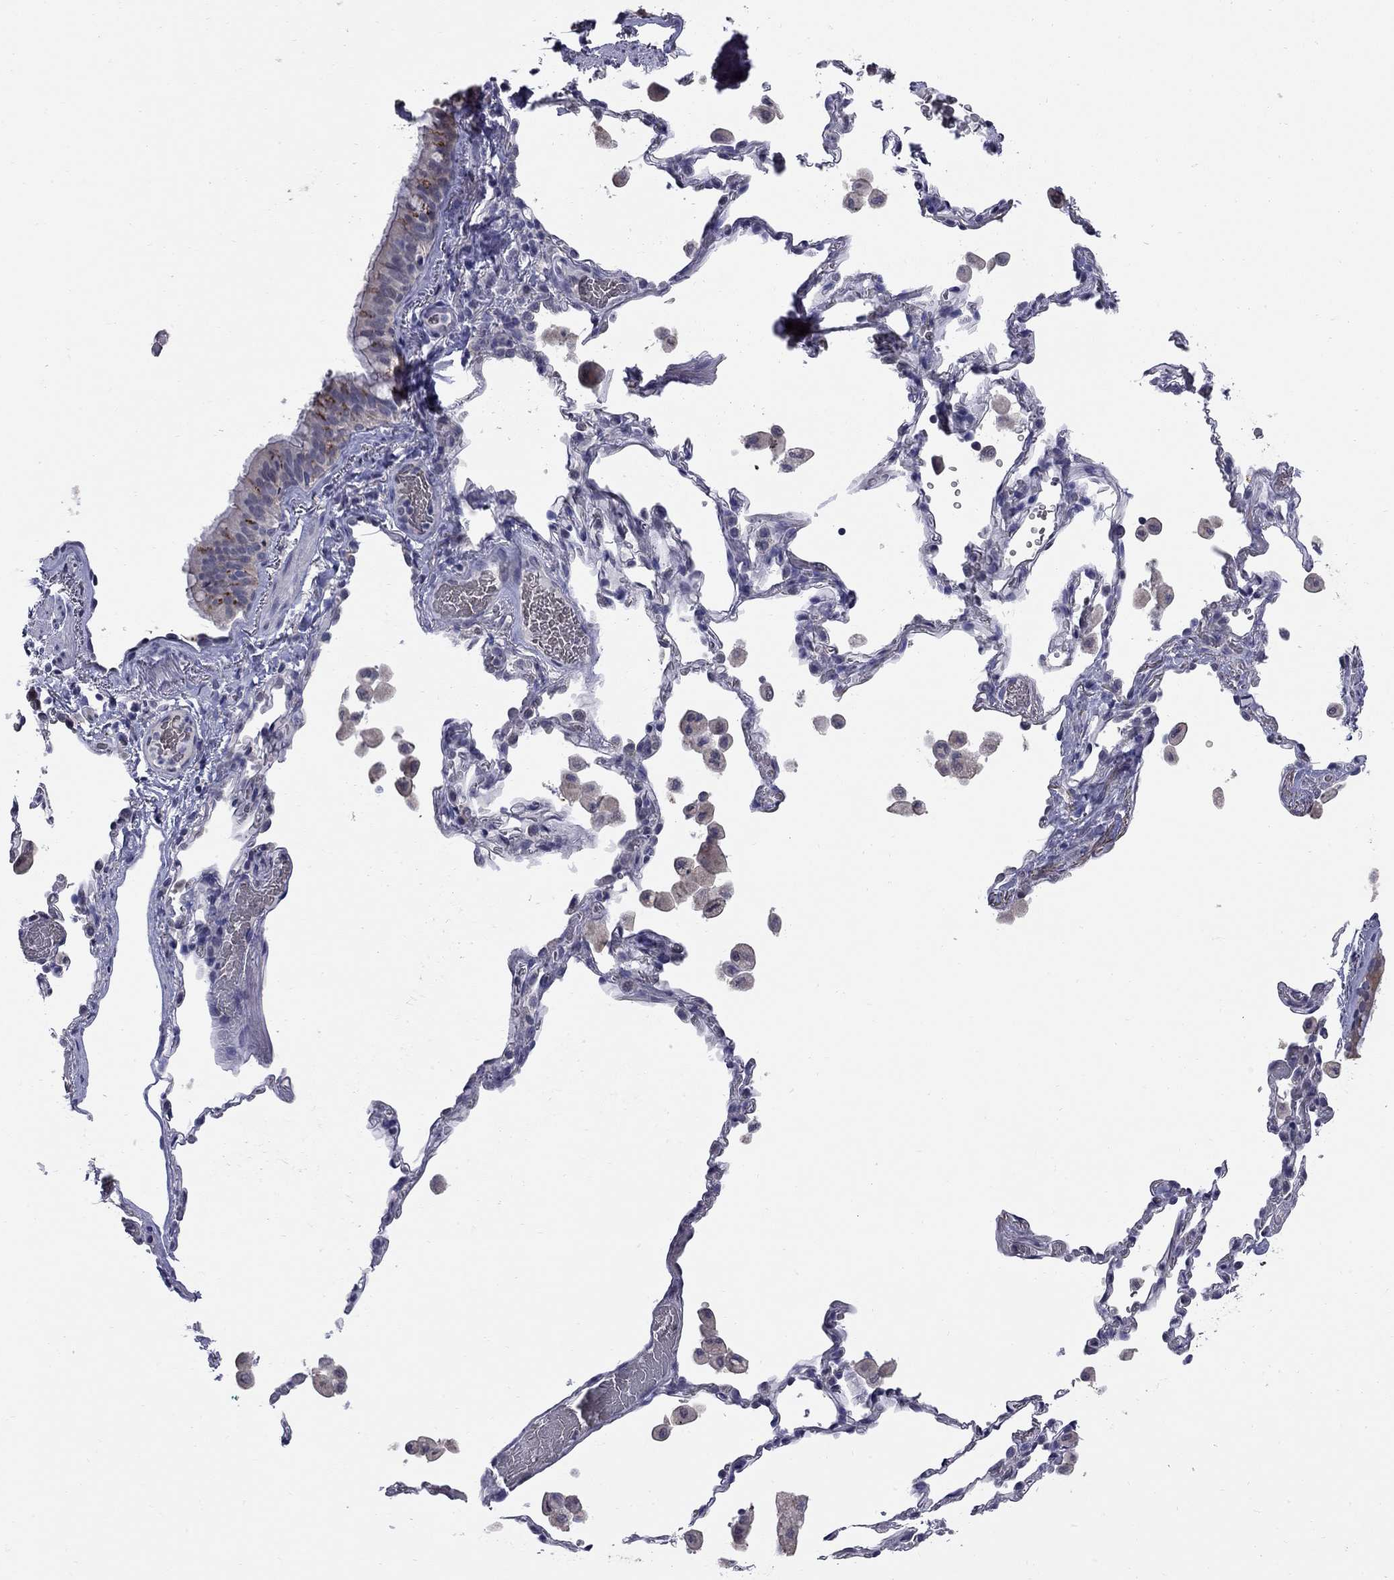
{"staining": {"intensity": "negative", "quantity": "none", "location": "none"}, "tissue": "bronchus", "cell_type": "Respiratory epithelial cells", "image_type": "normal", "snomed": [{"axis": "morphology", "description": "Normal tissue, NOS"}, {"axis": "topography", "description": "Bronchus"}, {"axis": "topography", "description": "Lung"}], "caption": "There is no significant expression in respiratory epithelial cells of bronchus. (DAB (3,3'-diaminobenzidine) IHC with hematoxylin counter stain).", "gene": "HTR4", "patient": {"sex": "male", "age": 54}}